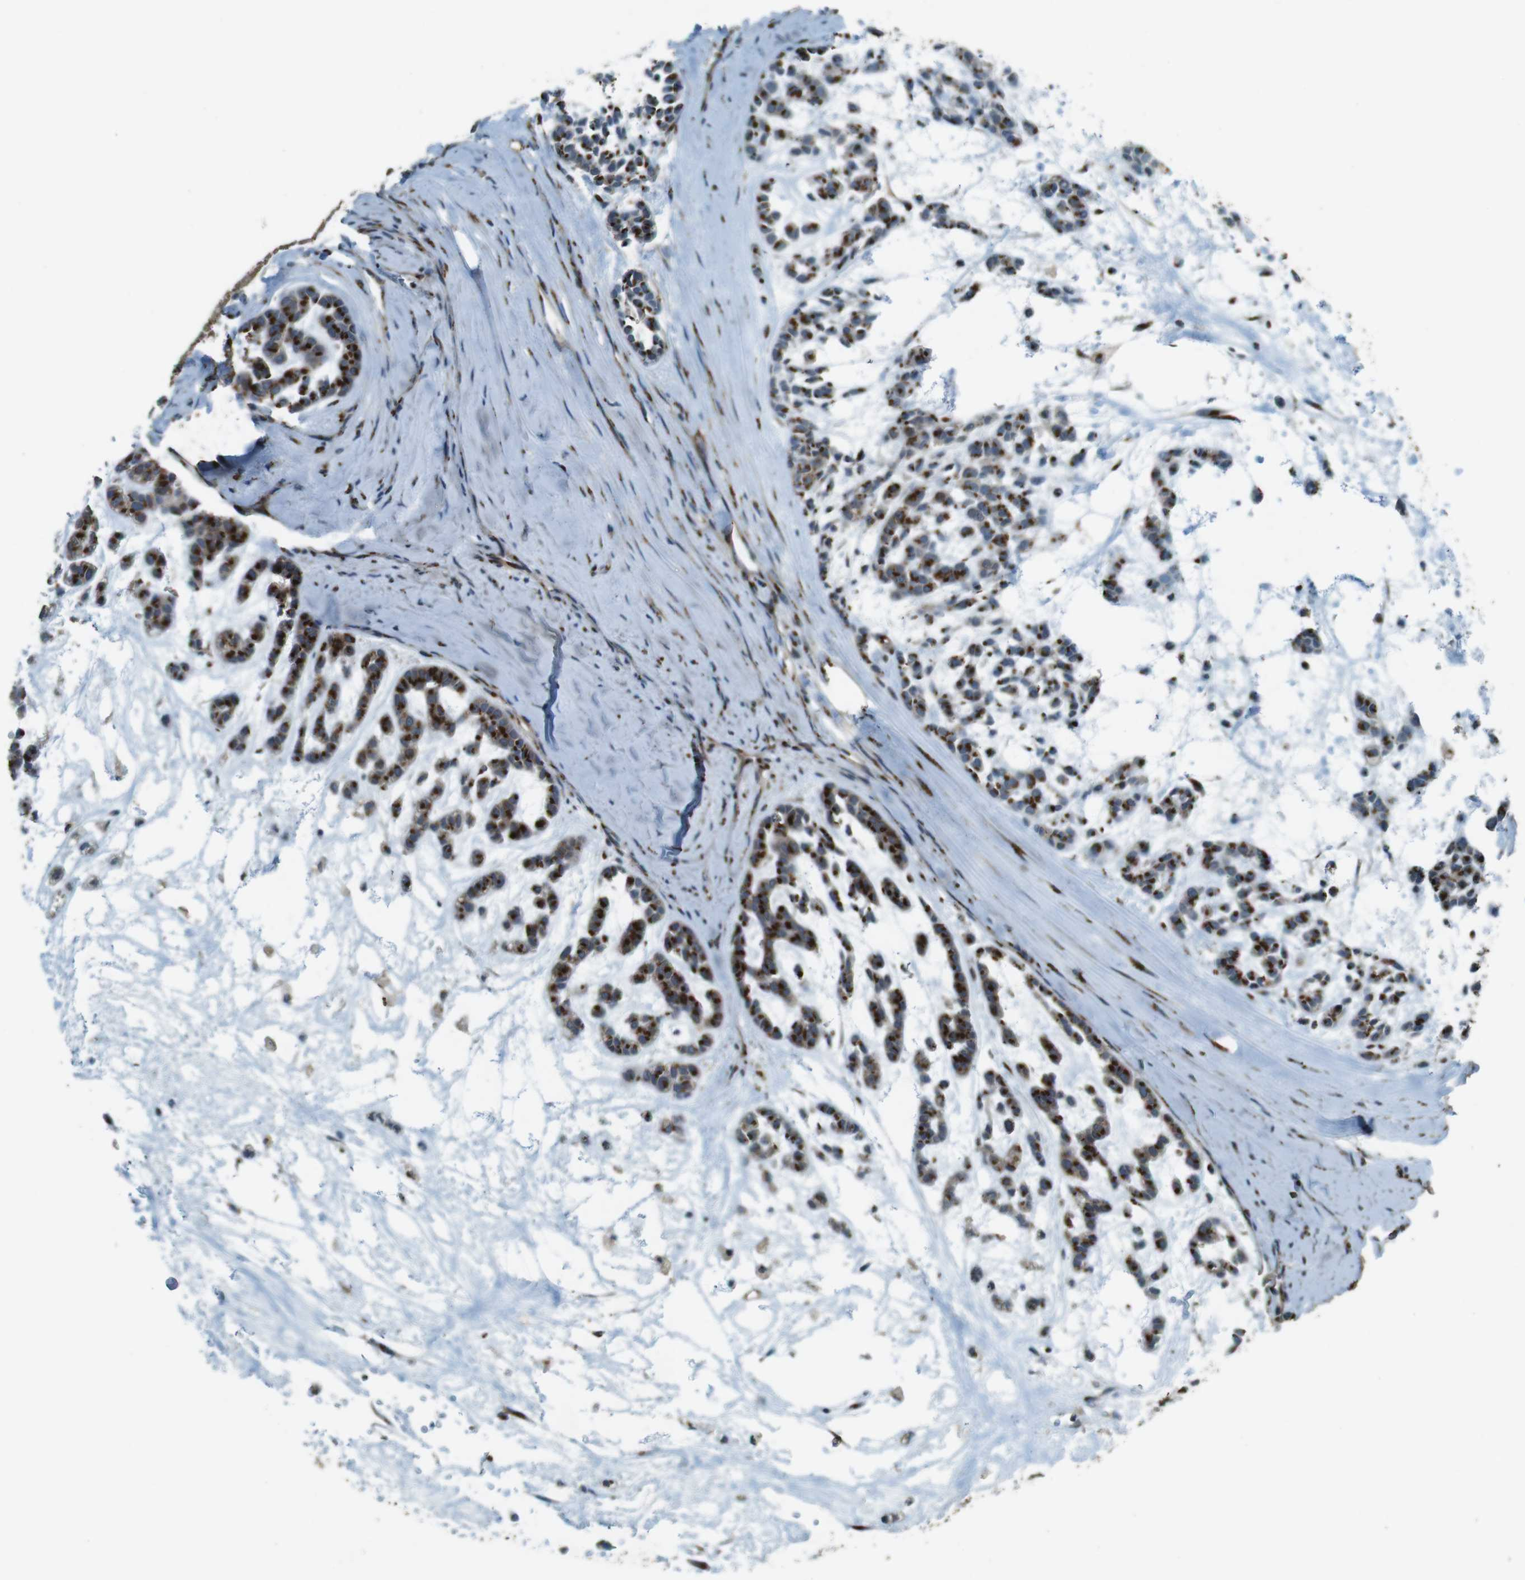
{"staining": {"intensity": "strong", "quantity": ">75%", "location": "cytoplasmic/membranous"}, "tissue": "head and neck cancer", "cell_type": "Tumor cells", "image_type": "cancer", "snomed": [{"axis": "morphology", "description": "Adenocarcinoma, NOS"}, {"axis": "morphology", "description": "Adenoma, NOS"}, {"axis": "topography", "description": "Head-Neck"}], "caption": "About >75% of tumor cells in head and neck adenoma show strong cytoplasmic/membranous protein staining as visualized by brown immunohistochemical staining.", "gene": "TMEM115", "patient": {"sex": "female", "age": 55}}